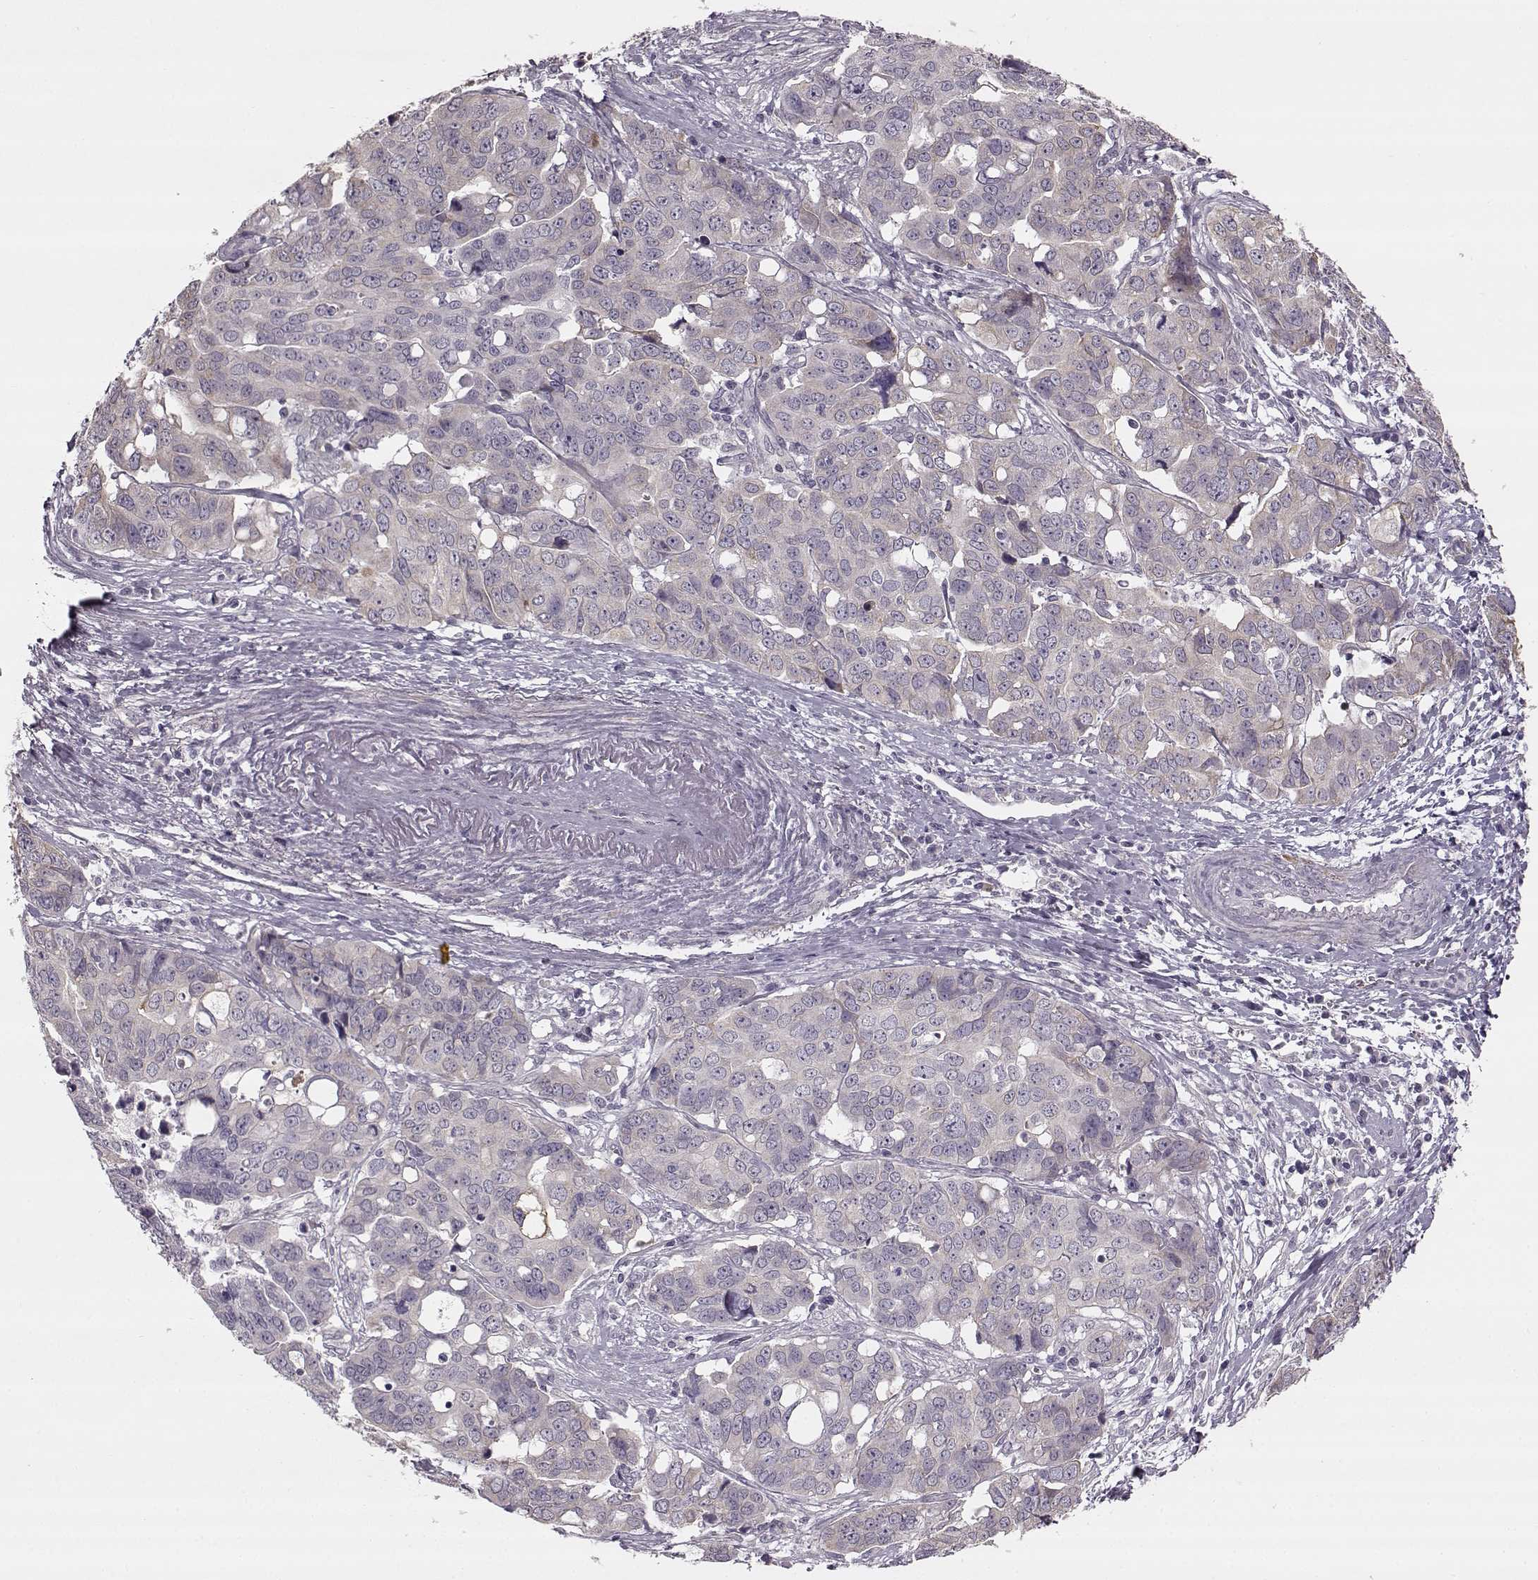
{"staining": {"intensity": "negative", "quantity": "none", "location": "none"}, "tissue": "ovarian cancer", "cell_type": "Tumor cells", "image_type": "cancer", "snomed": [{"axis": "morphology", "description": "Carcinoma, endometroid"}, {"axis": "topography", "description": "Ovary"}], "caption": "Tumor cells are negative for protein expression in human ovarian cancer. The staining is performed using DAB brown chromogen with nuclei counter-stained in using hematoxylin.", "gene": "MAP6D1", "patient": {"sex": "female", "age": 78}}